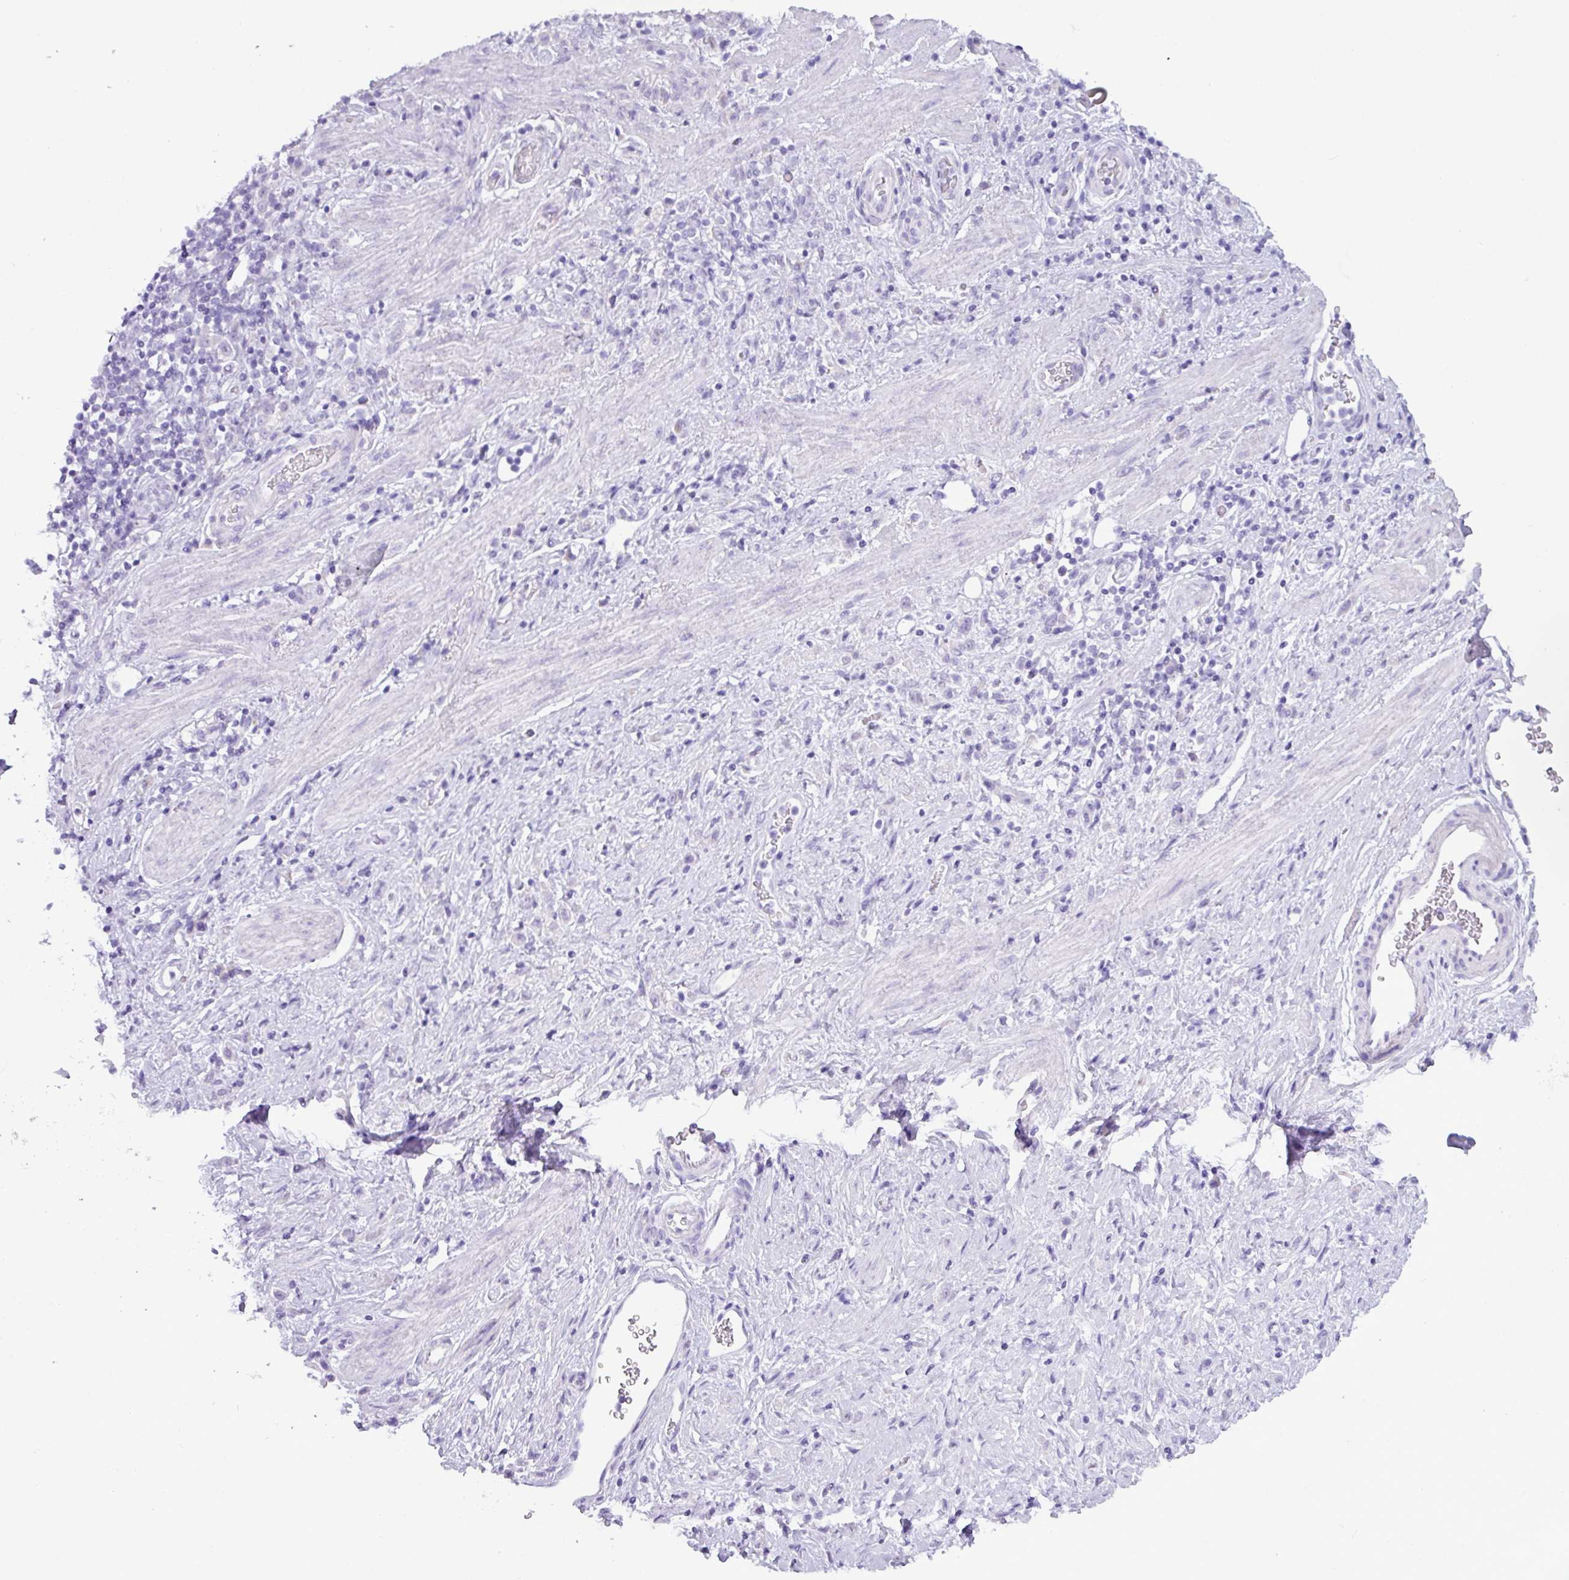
{"staining": {"intensity": "negative", "quantity": "none", "location": "none"}, "tissue": "stomach cancer", "cell_type": "Tumor cells", "image_type": "cancer", "snomed": [{"axis": "morphology", "description": "Adenocarcinoma, NOS"}, {"axis": "topography", "description": "Stomach"}], "caption": "Tumor cells are negative for protein expression in human stomach cancer.", "gene": "STIMATE", "patient": {"sex": "female", "age": 60}}